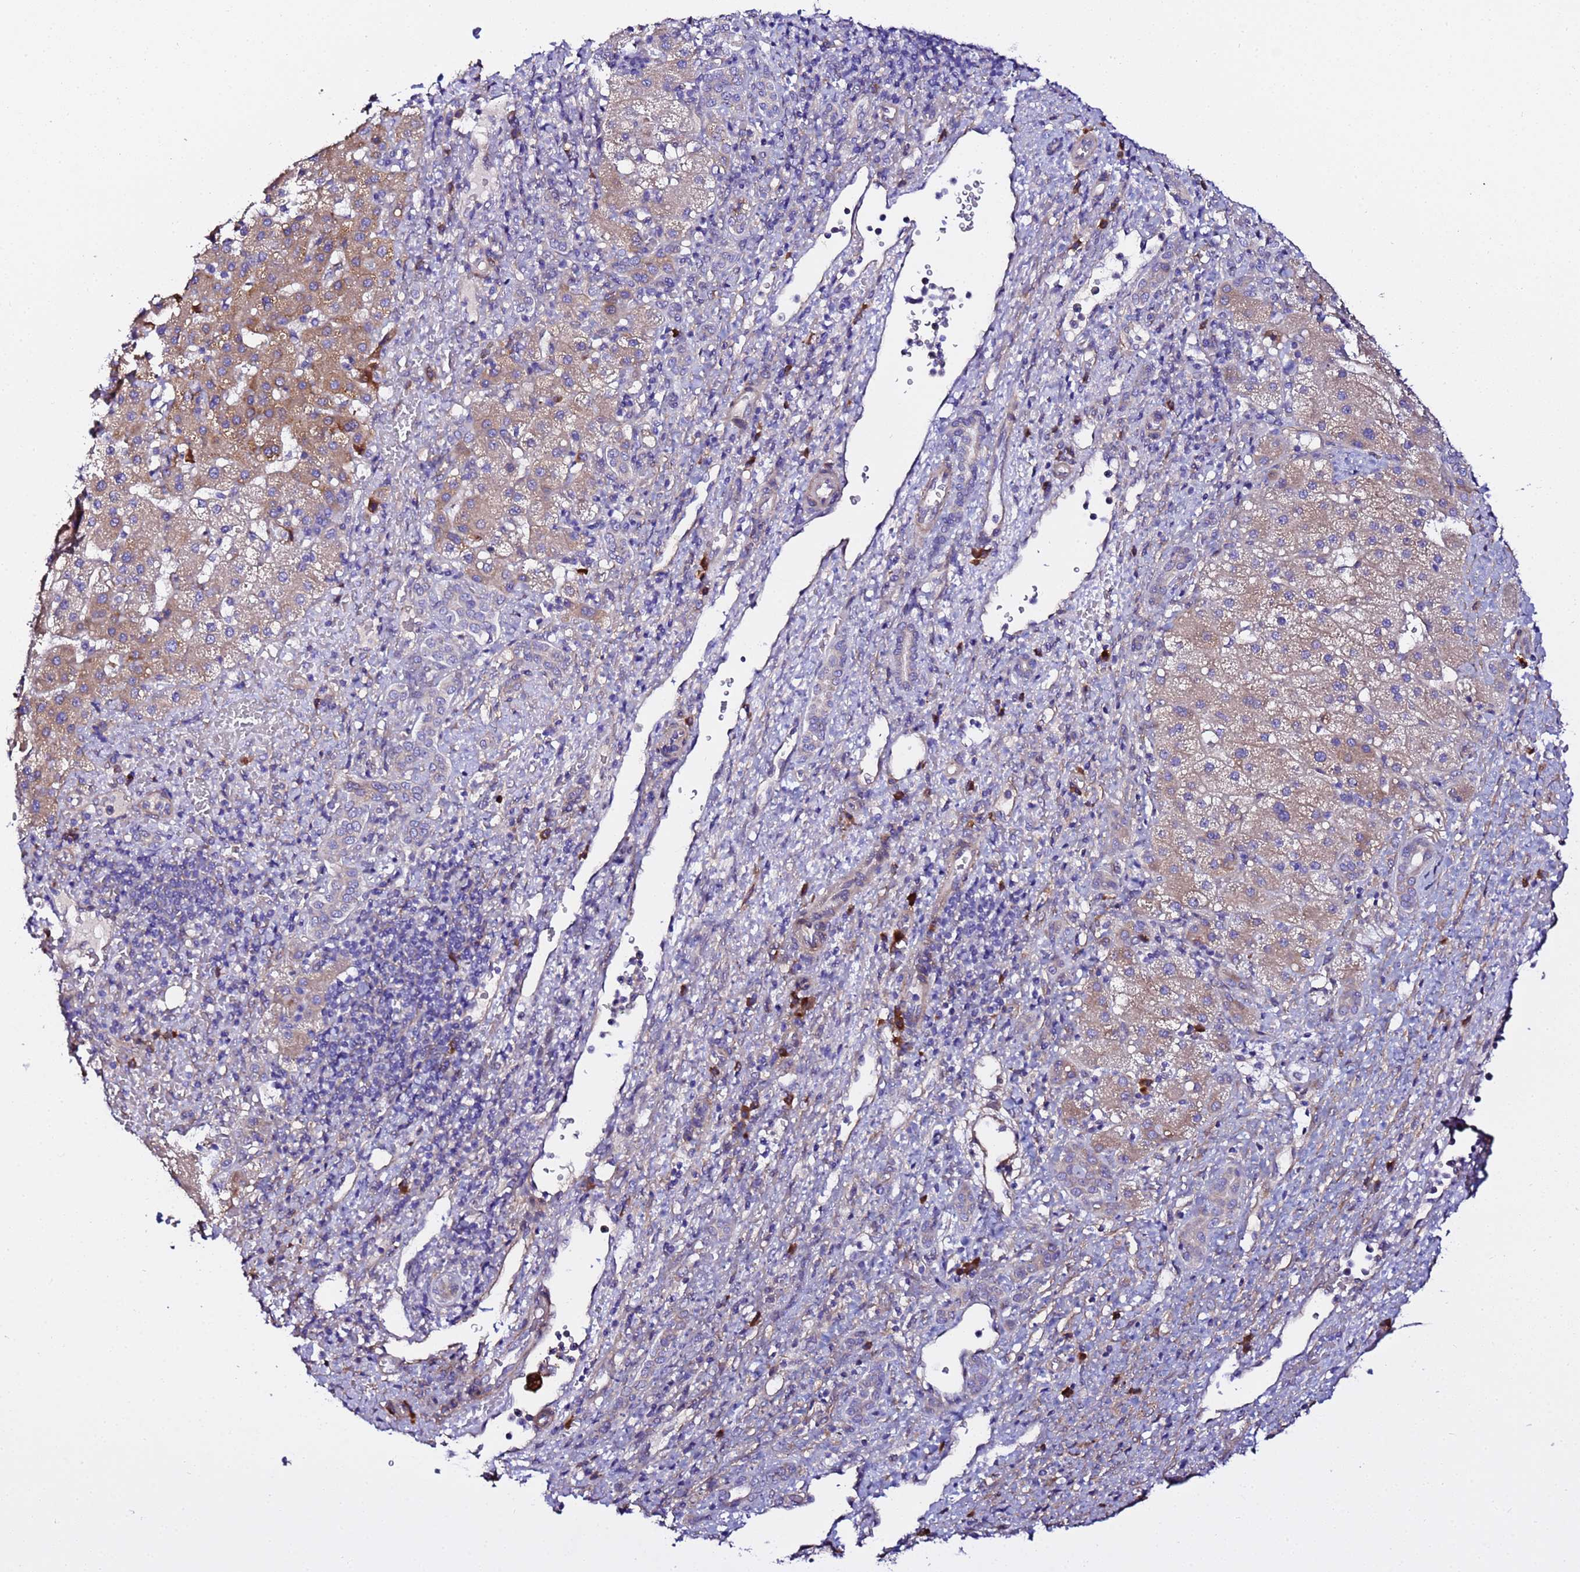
{"staining": {"intensity": "moderate", "quantity": "25%-75%", "location": "cytoplasmic/membranous"}, "tissue": "liver cancer", "cell_type": "Tumor cells", "image_type": "cancer", "snomed": [{"axis": "morphology", "description": "Normal tissue, NOS"}, {"axis": "morphology", "description": "Carcinoma, Hepatocellular, NOS"}, {"axis": "topography", "description": "Liver"}], "caption": "Liver hepatocellular carcinoma stained for a protein (brown) reveals moderate cytoplasmic/membranous positive positivity in about 25%-75% of tumor cells.", "gene": "JRKL", "patient": {"sex": "male", "age": 57}}